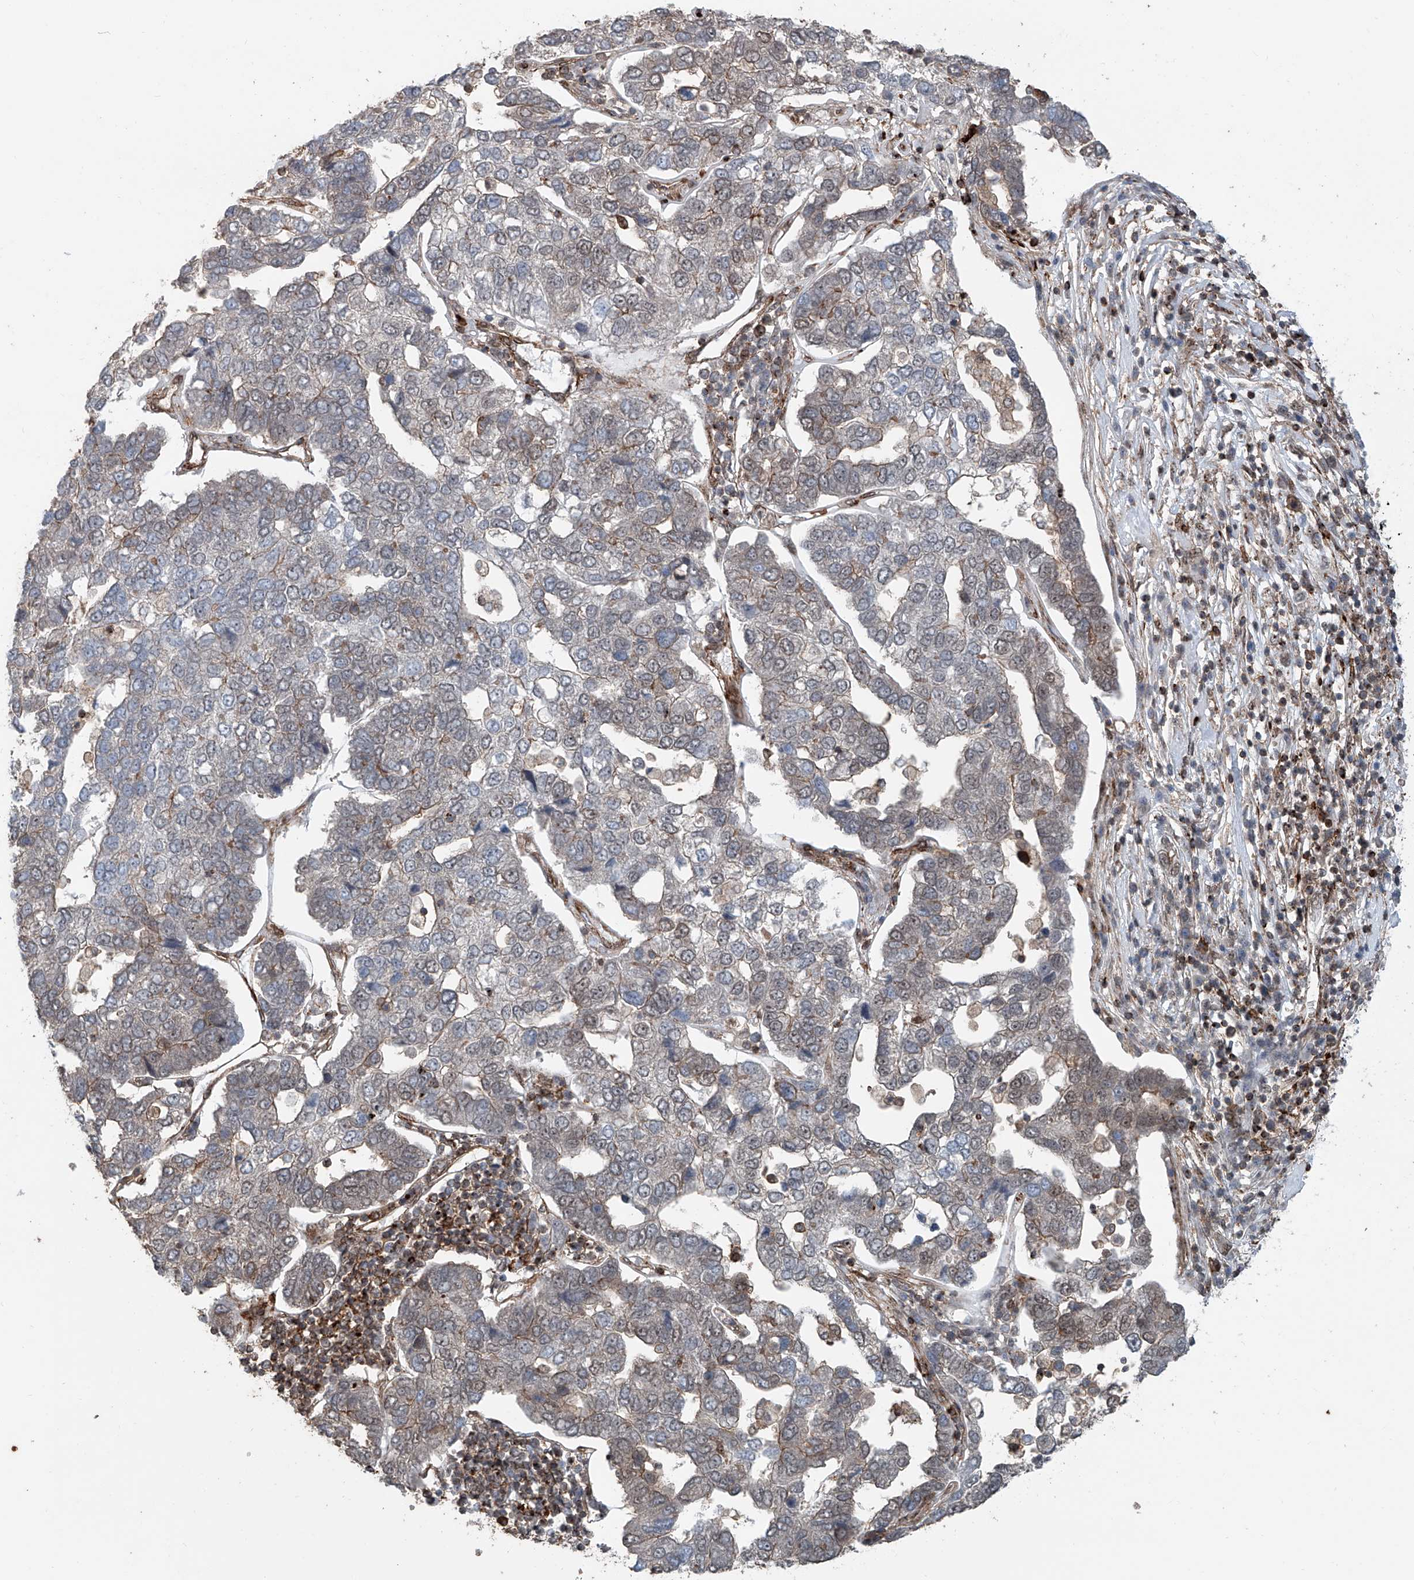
{"staining": {"intensity": "weak", "quantity": "<25%", "location": "nuclear"}, "tissue": "pancreatic cancer", "cell_type": "Tumor cells", "image_type": "cancer", "snomed": [{"axis": "morphology", "description": "Adenocarcinoma, NOS"}, {"axis": "topography", "description": "Pancreas"}], "caption": "An immunohistochemistry (IHC) micrograph of pancreatic adenocarcinoma is shown. There is no staining in tumor cells of pancreatic adenocarcinoma.", "gene": "SDE2", "patient": {"sex": "female", "age": 61}}